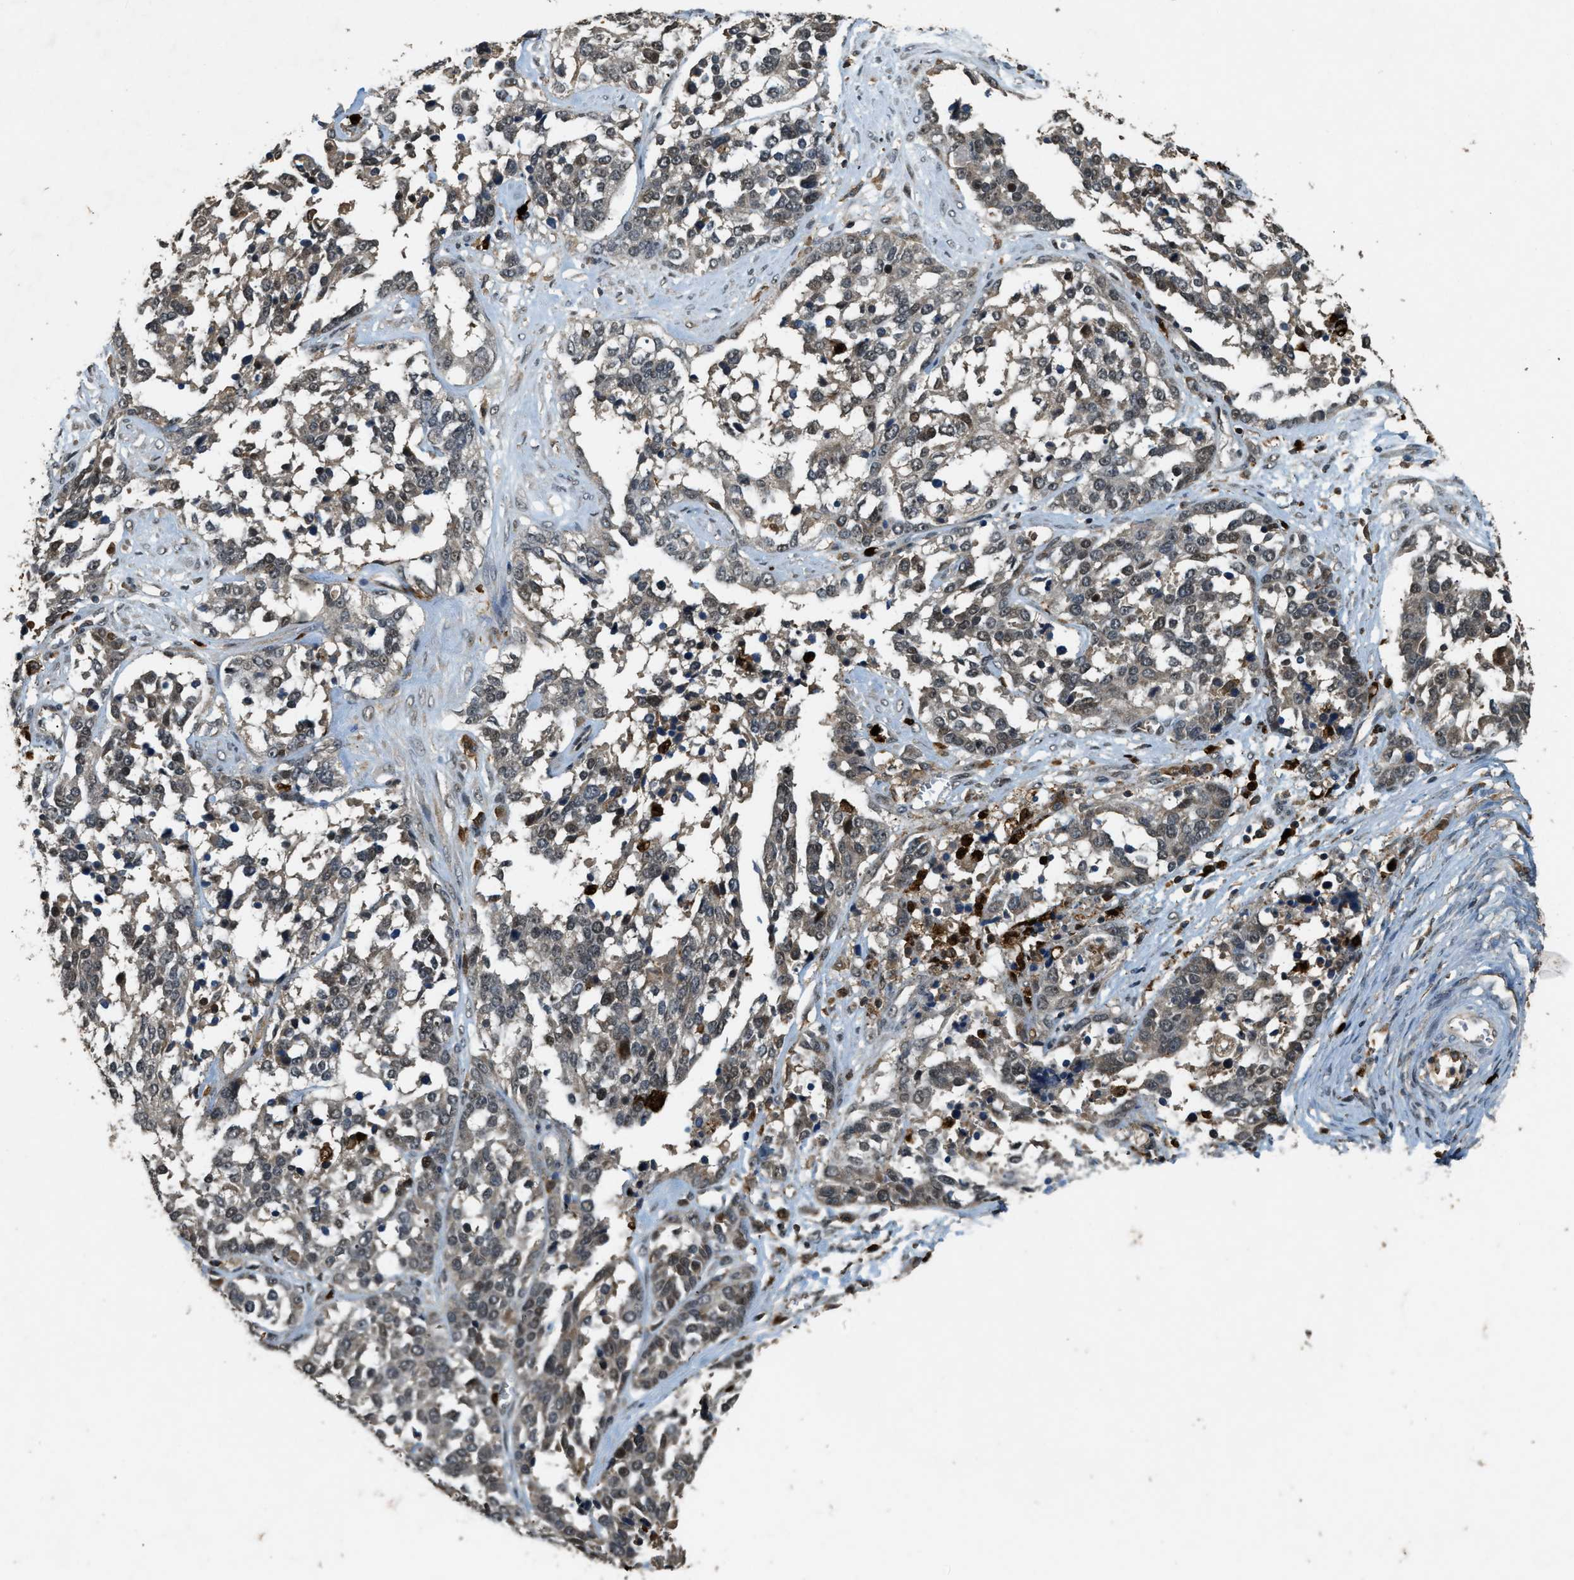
{"staining": {"intensity": "negative", "quantity": "none", "location": "none"}, "tissue": "ovarian cancer", "cell_type": "Tumor cells", "image_type": "cancer", "snomed": [{"axis": "morphology", "description": "Cystadenocarcinoma, serous, NOS"}, {"axis": "topography", "description": "Ovary"}], "caption": "IHC micrograph of neoplastic tissue: ovarian cancer (serous cystadenocarcinoma) stained with DAB (3,3'-diaminobenzidine) reveals no significant protein positivity in tumor cells.", "gene": "RNF141", "patient": {"sex": "female", "age": 44}}